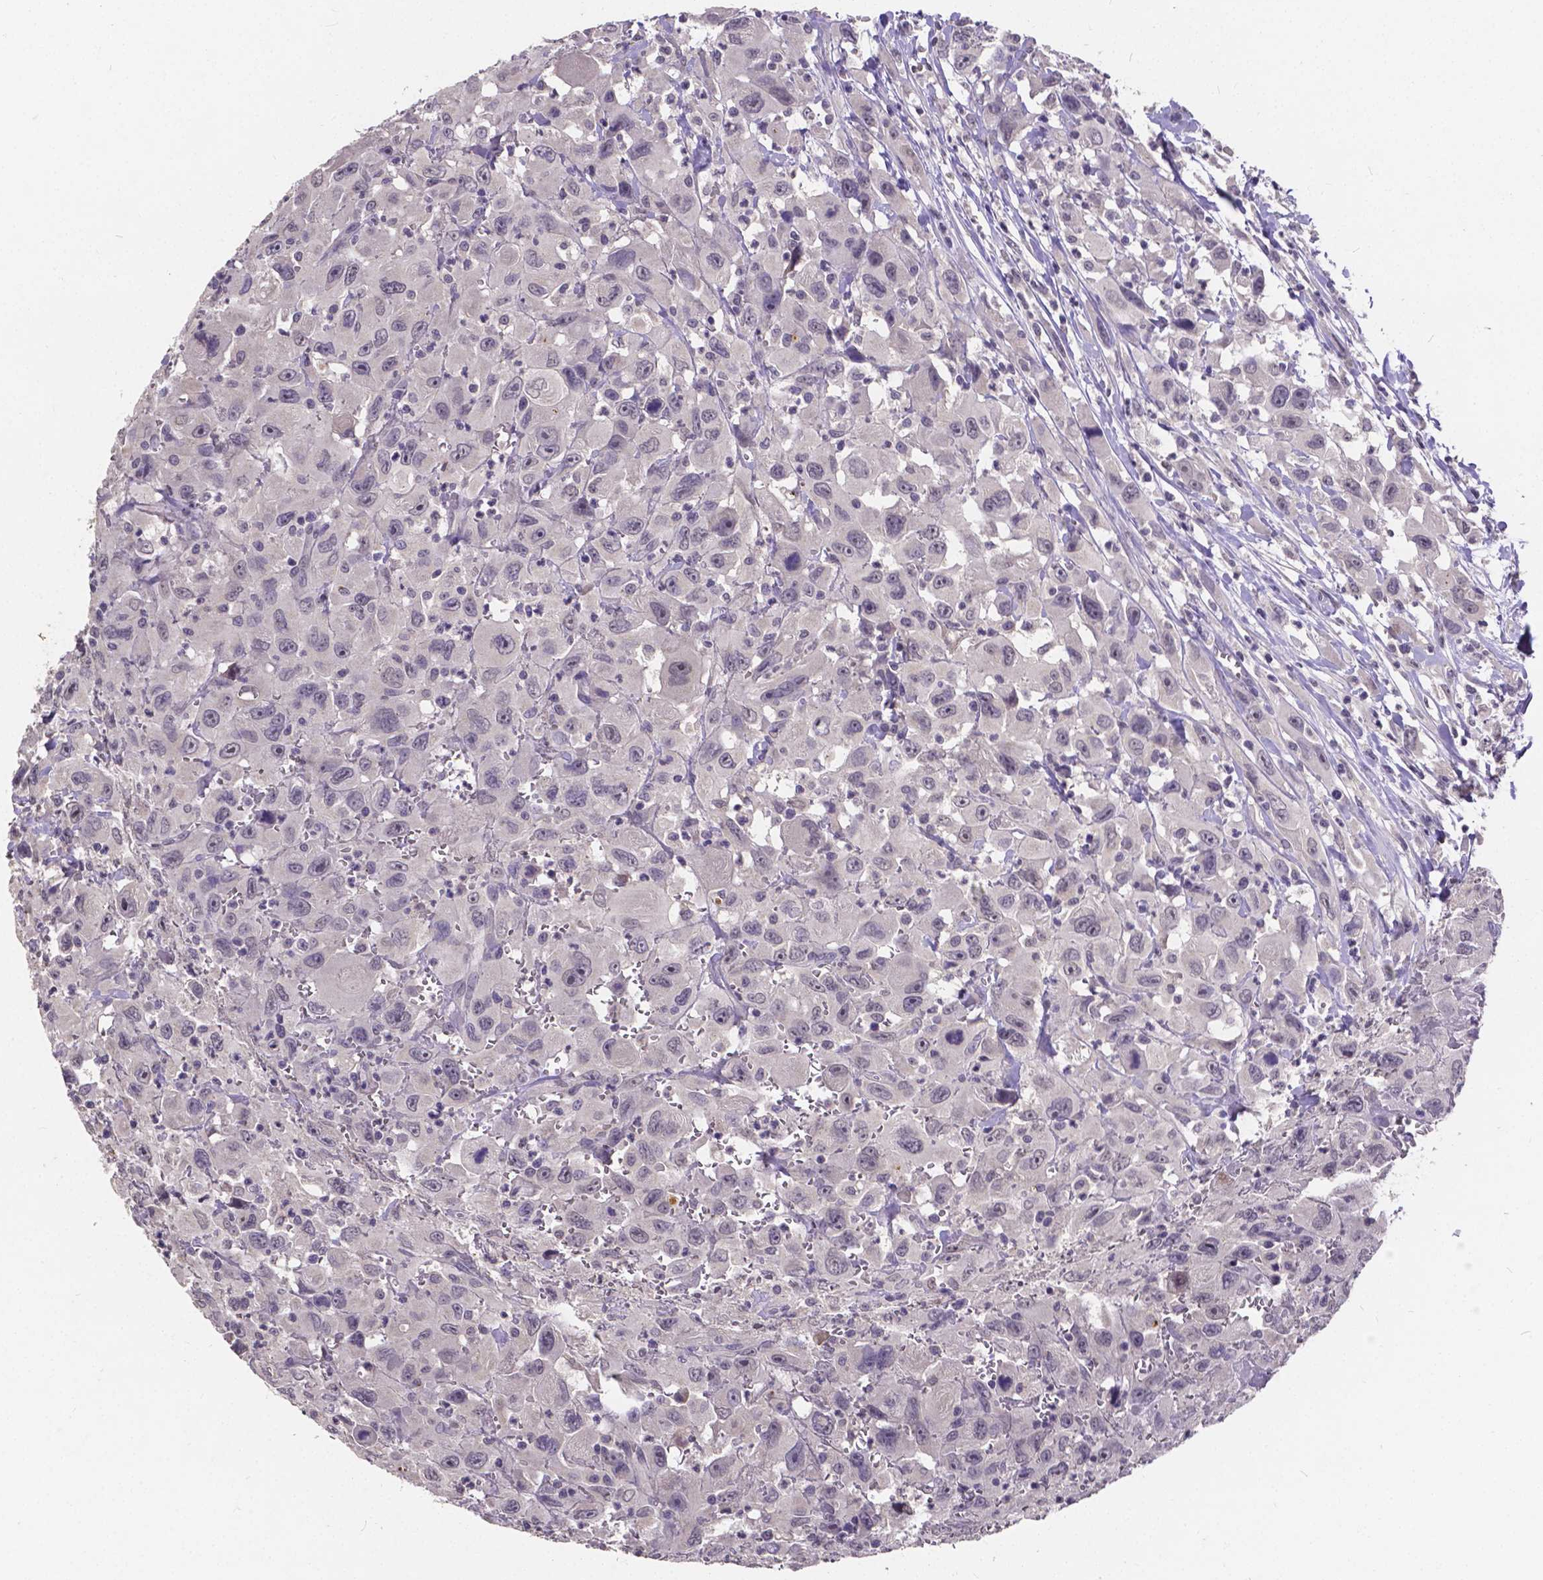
{"staining": {"intensity": "negative", "quantity": "none", "location": "none"}, "tissue": "head and neck cancer", "cell_type": "Tumor cells", "image_type": "cancer", "snomed": [{"axis": "morphology", "description": "Squamous cell carcinoma, NOS"}, {"axis": "morphology", "description": "Squamous cell carcinoma, metastatic, NOS"}, {"axis": "topography", "description": "Oral tissue"}, {"axis": "topography", "description": "Head-Neck"}], "caption": "The immunohistochemistry histopathology image has no significant positivity in tumor cells of head and neck cancer (squamous cell carcinoma) tissue. Brightfield microscopy of immunohistochemistry stained with DAB (brown) and hematoxylin (blue), captured at high magnification.", "gene": "CTNNA2", "patient": {"sex": "female", "age": 85}}